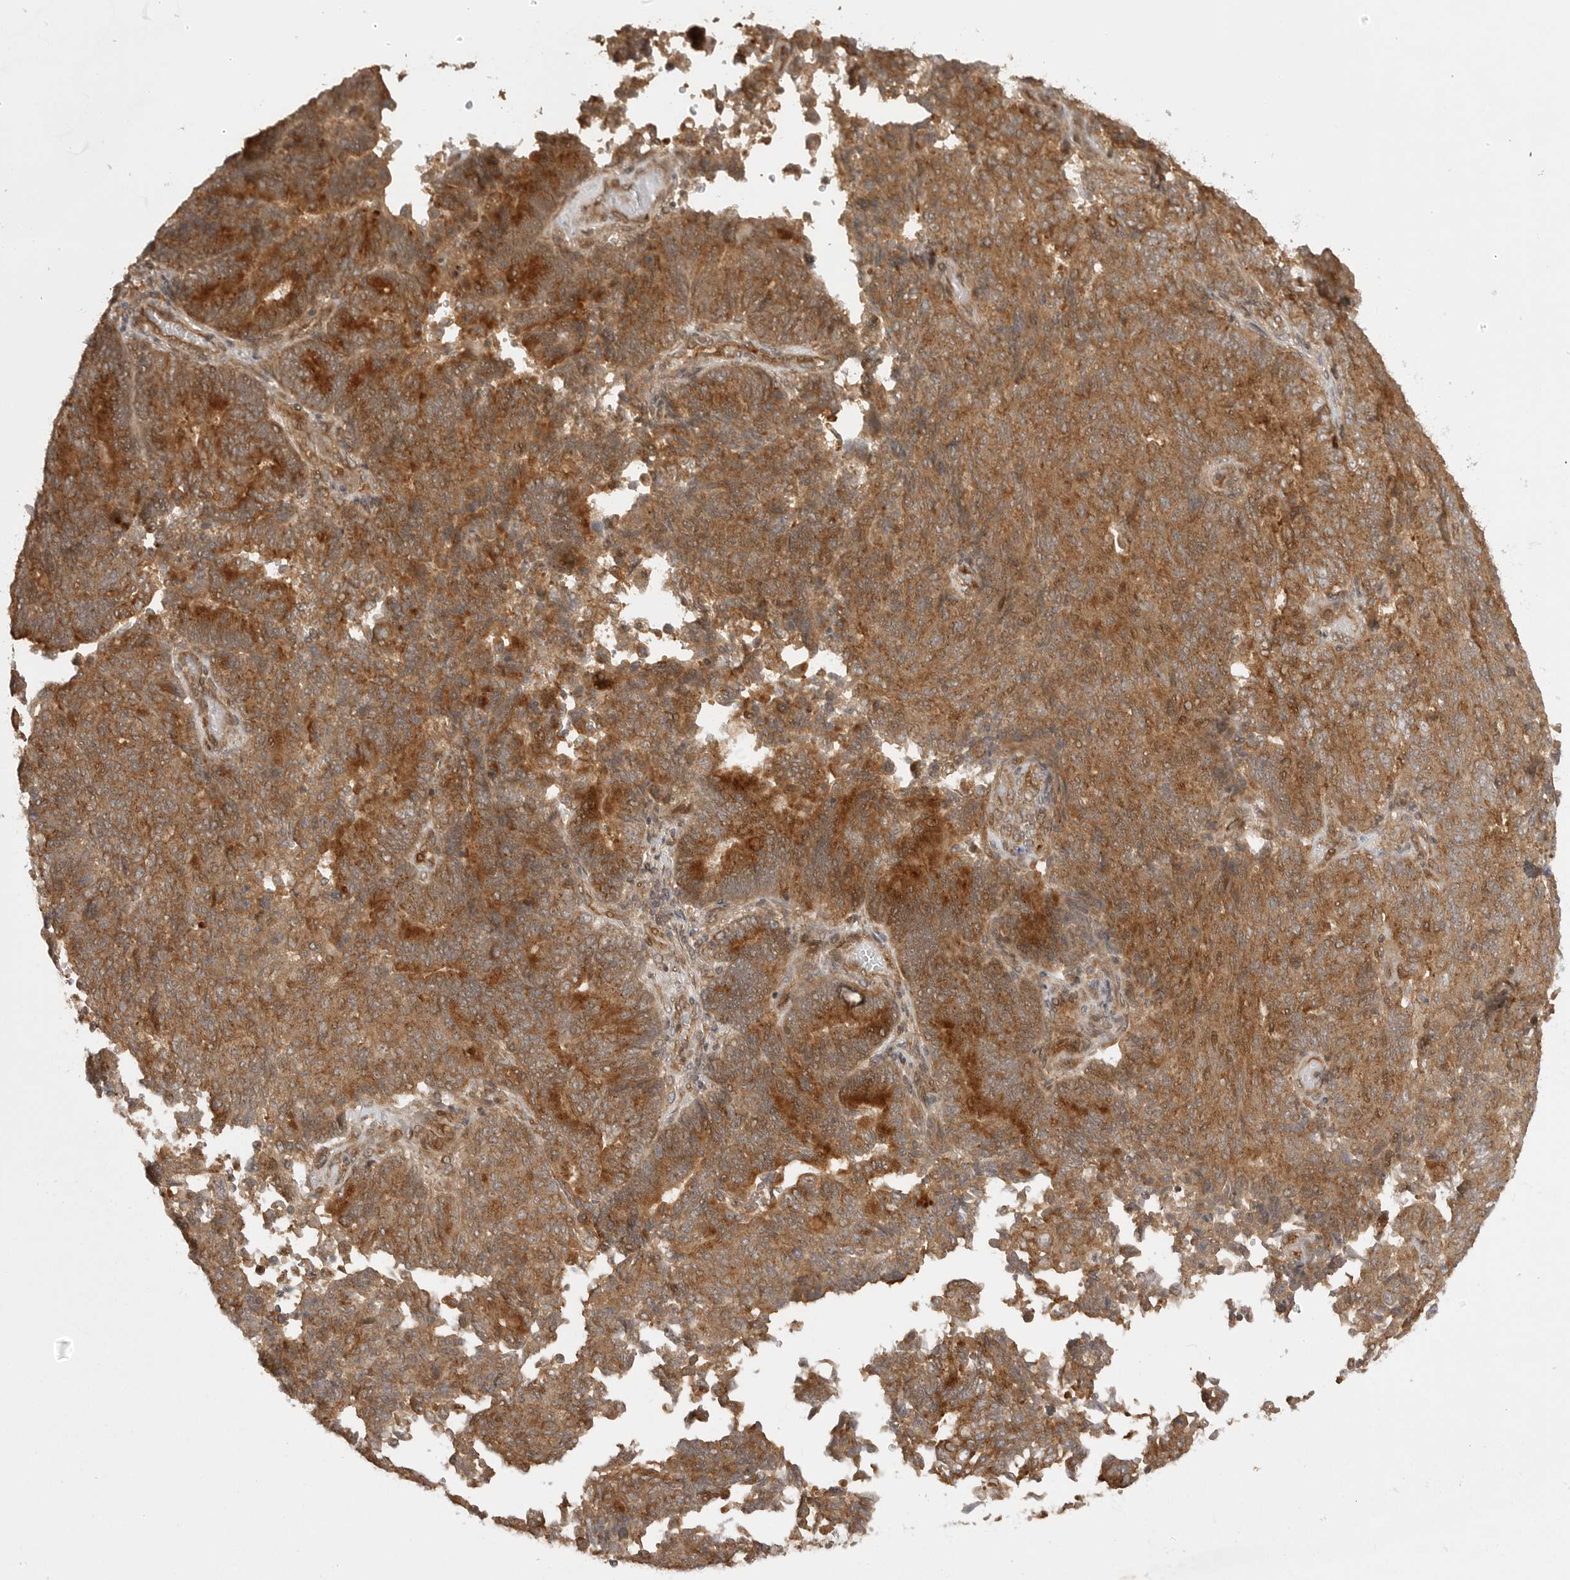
{"staining": {"intensity": "strong", "quantity": ">75%", "location": "cytoplasmic/membranous"}, "tissue": "endometrial cancer", "cell_type": "Tumor cells", "image_type": "cancer", "snomed": [{"axis": "morphology", "description": "Adenocarcinoma, NOS"}, {"axis": "topography", "description": "Endometrium"}], "caption": "A brown stain highlights strong cytoplasmic/membranous expression of a protein in human endometrial cancer tumor cells. (DAB (3,3'-diaminobenzidine) IHC, brown staining for protein, blue staining for nuclei).", "gene": "FAT3", "patient": {"sex": "female", "age": 80}}